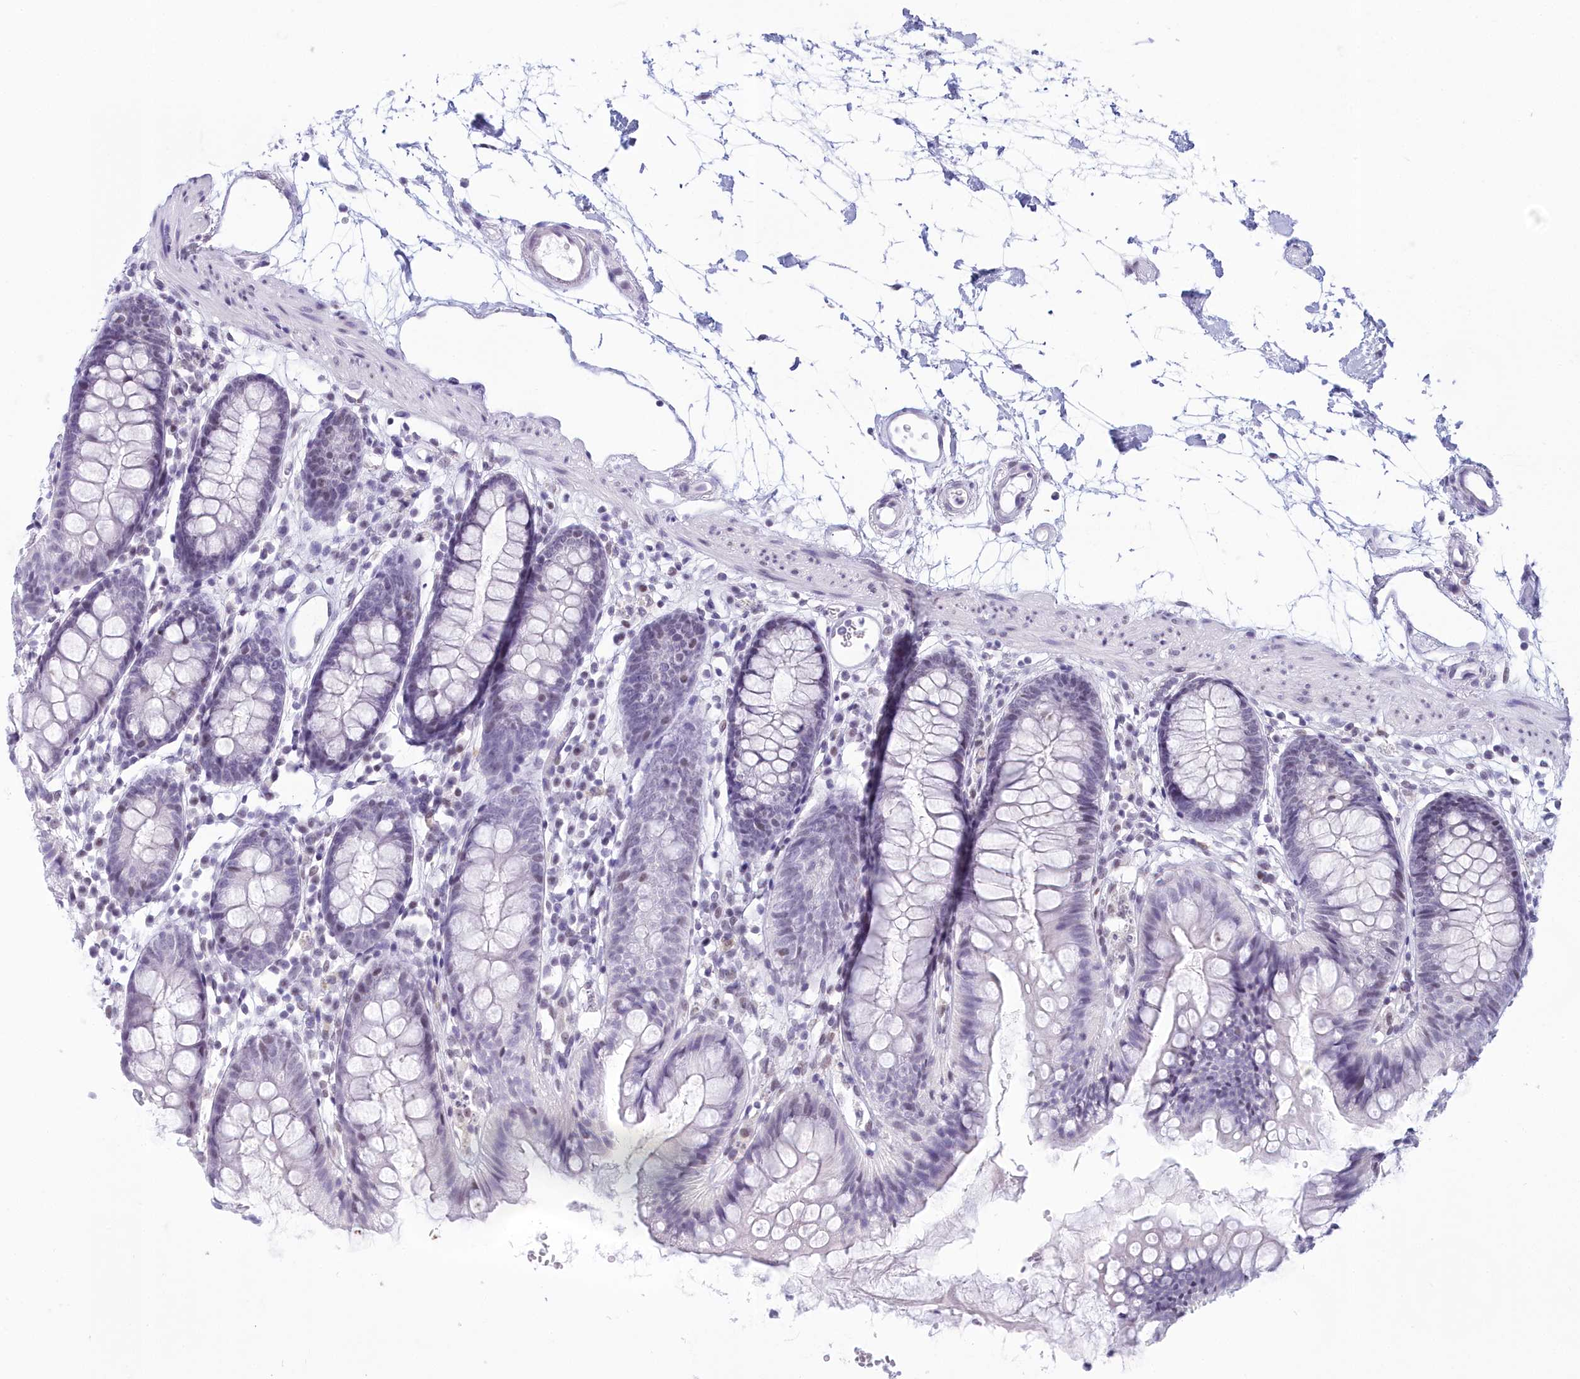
{"staining": {"intensity": "weak", "quantity": "25%-75%", "location": "nuclear"}, "tissue": "colon", "cell_type": "Endothelial cells", "image_type": "normal", "snomed": [{"axis": "morphology", "description": "Normal tissue, NOS"}, {"axis": "topography", "description": "Colon"}], "caption": "There is low levels of weak nuclear positivity in endothelial cells of normal colon, as demonstrated by immunohistochemical staining (brown color).", "gene": "CDC26", "patient": {"sex": "female", "age": 84}}